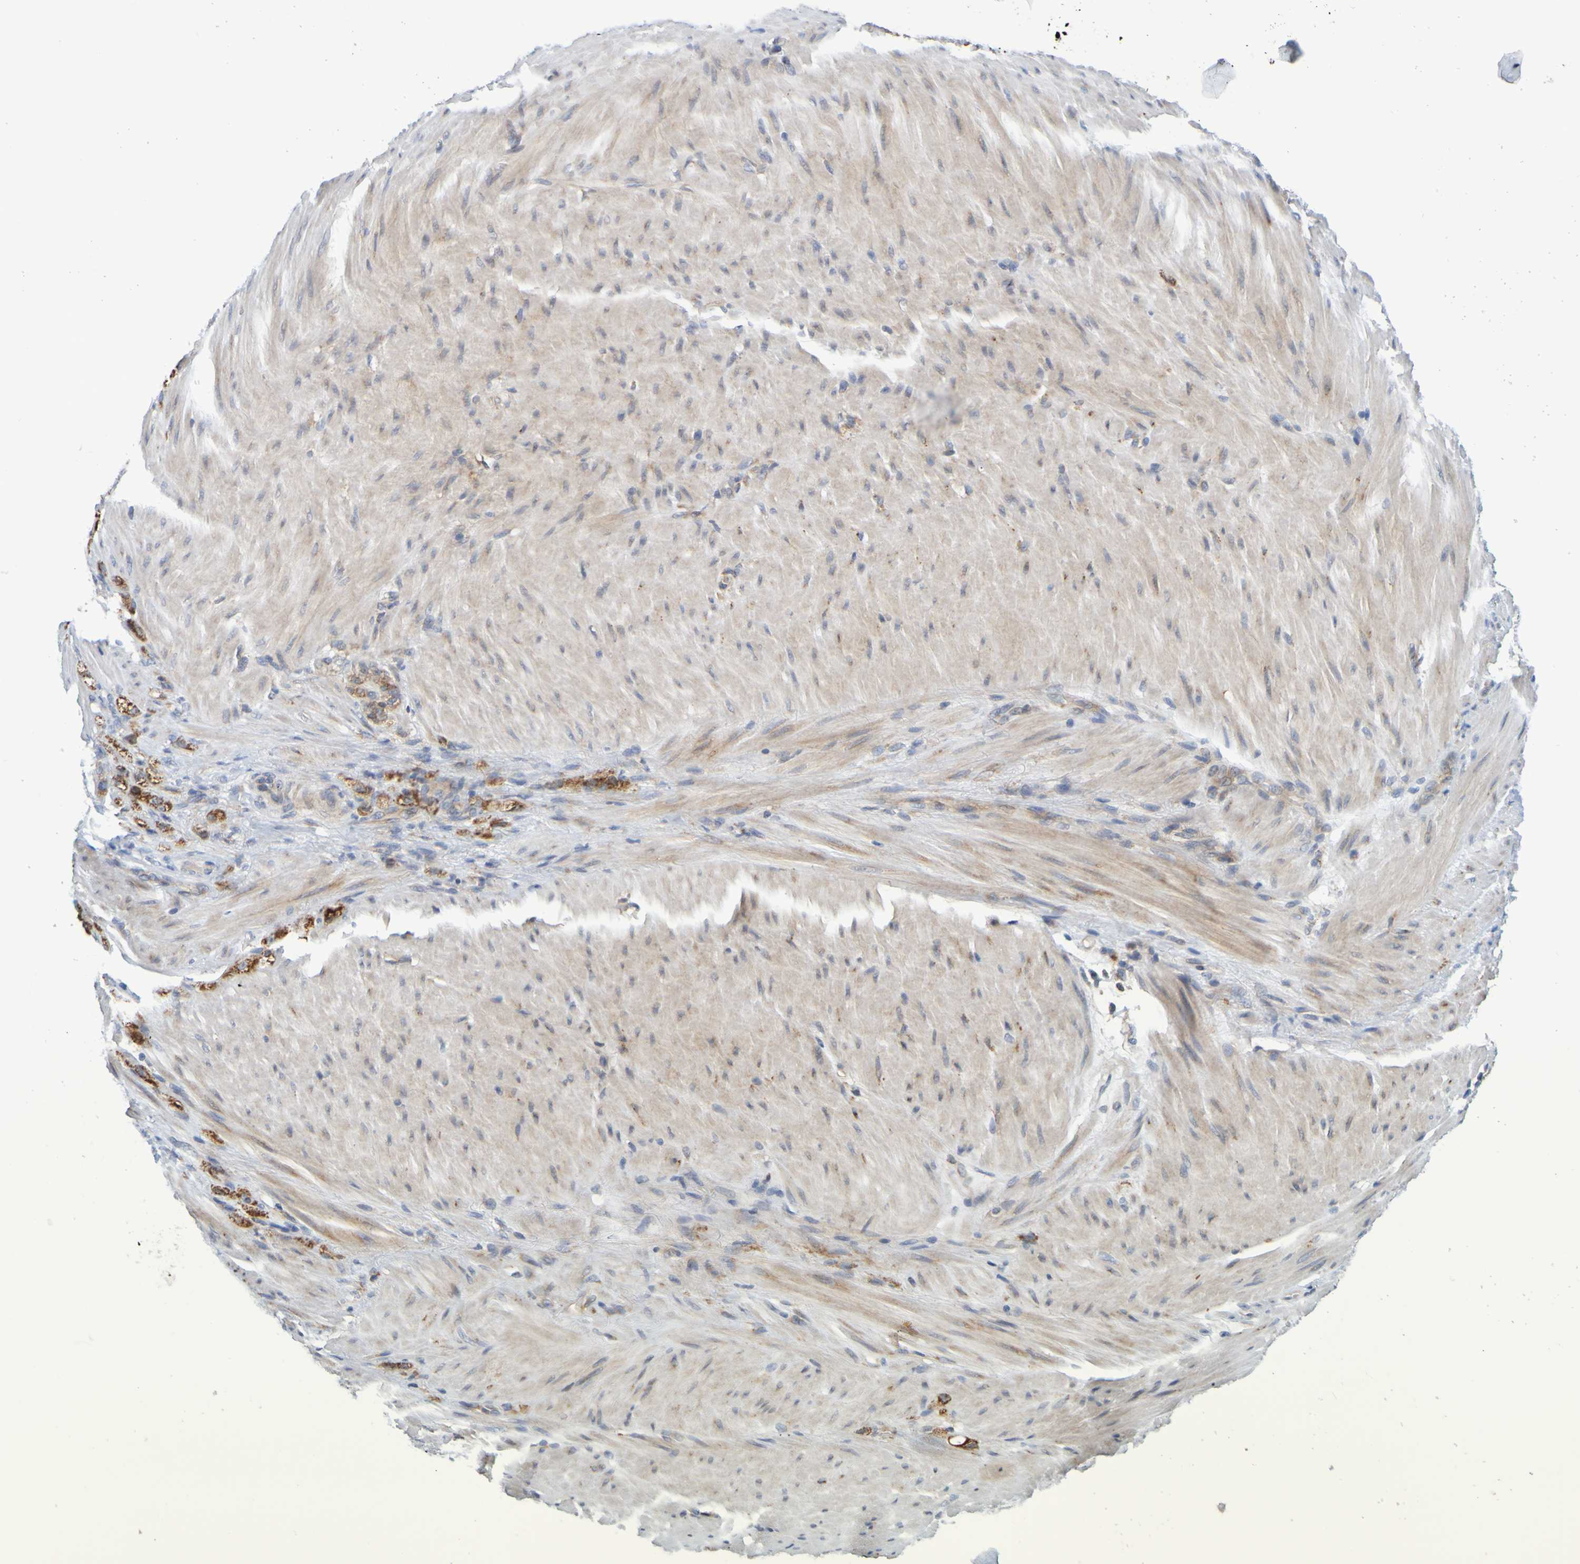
{"staining": {"intensity": "strong", "quantity": ">75%", "location": "cytoplasmic/membranous"}, "tissue": "stomach cancer", "cell_type": "Tumor cells", "image_type": "cancer", "snomed": [{"axis": "morphology", "description": "Adenocarcinoma, NOS"}, {"axis": "topography", "description": "Stomach"}], "caption": "Immunohistochemical staining of stomach cancer (adenocarcinoma) displays strong cytoplasmic/membranous protein expression in about >75% of tumor cells.", "gene": "SIL1", "patient": {"sex": "male", "age": 82}}